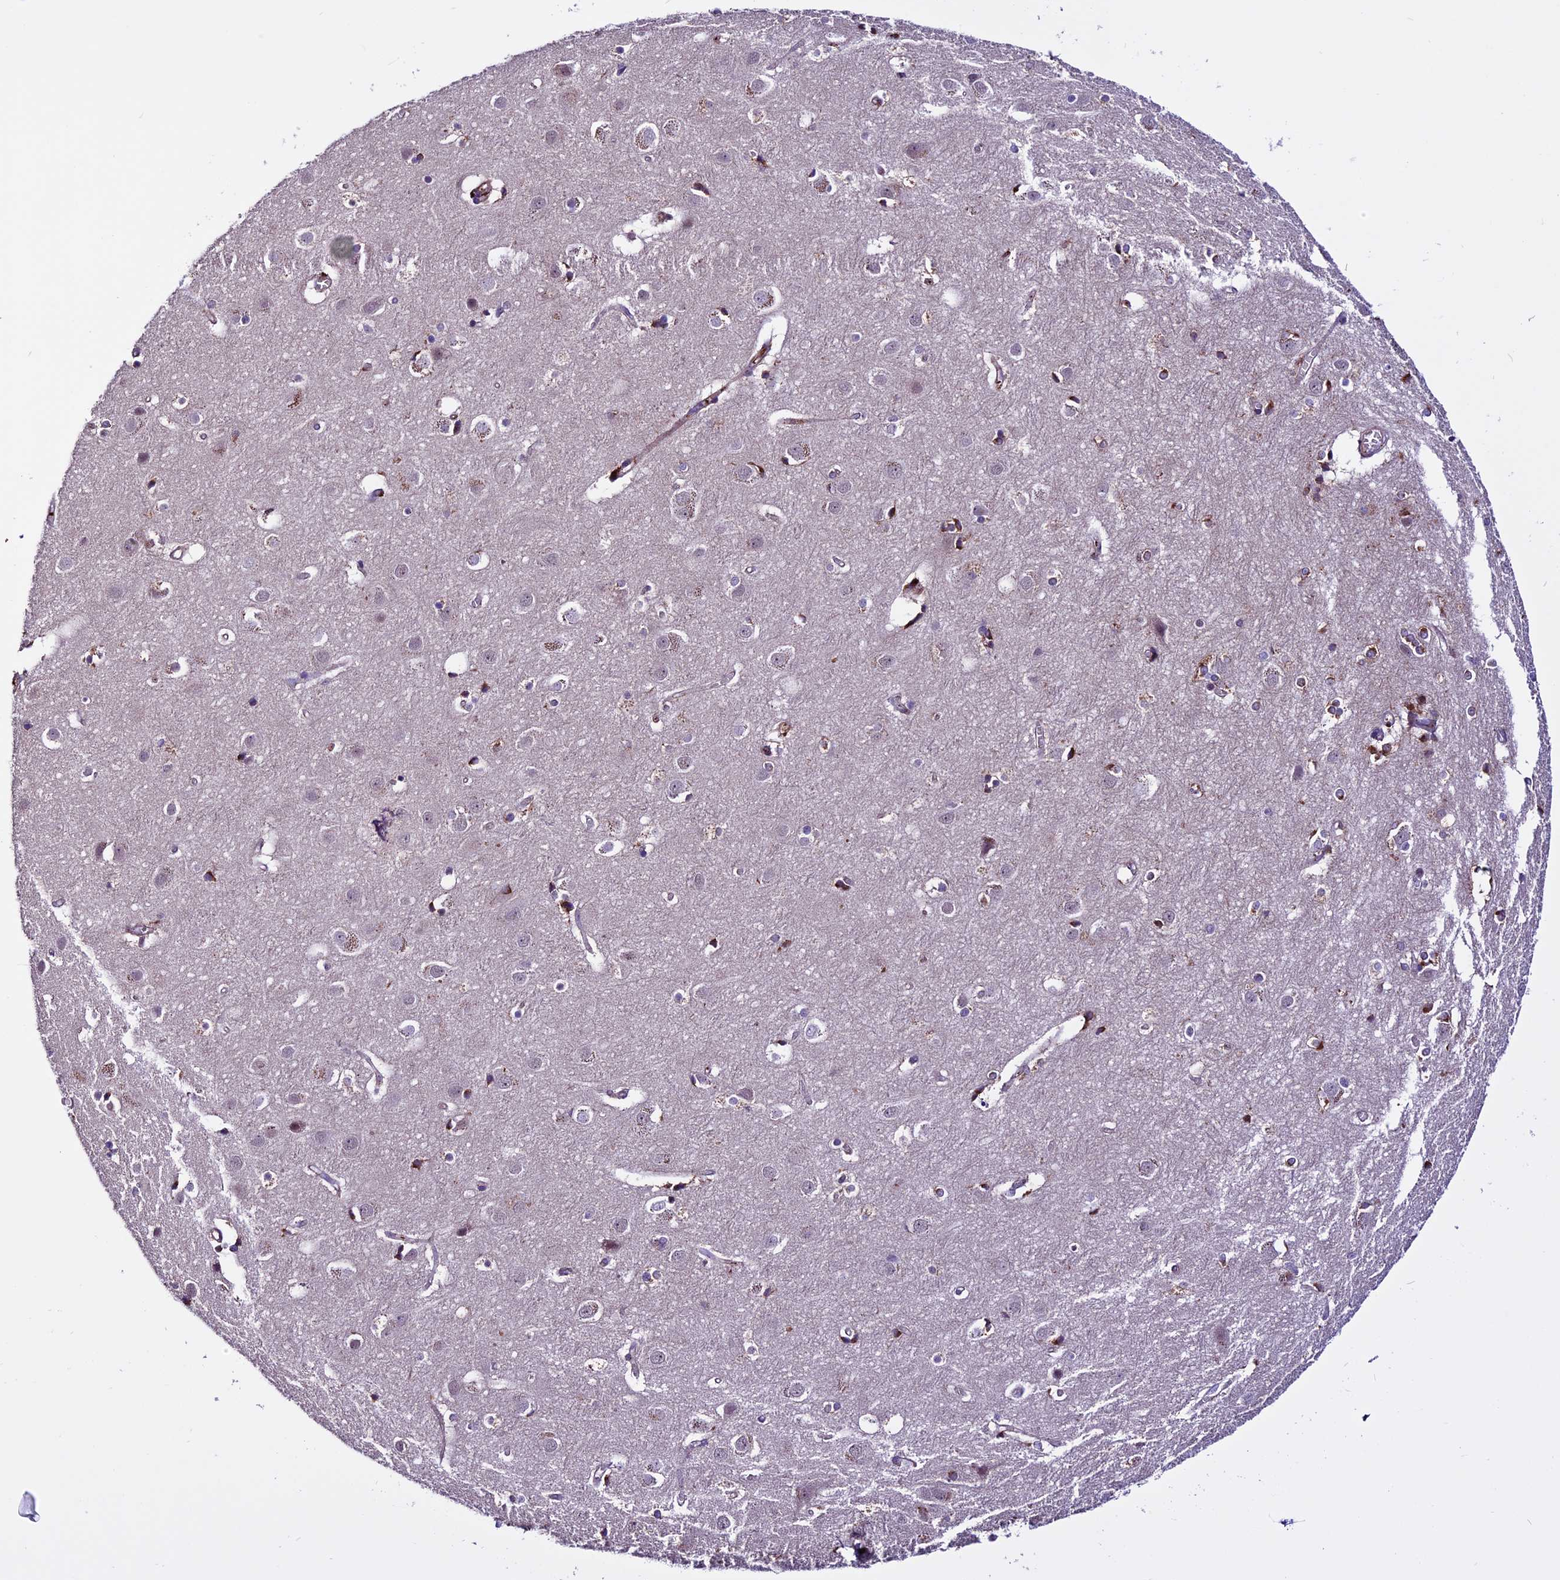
{"staining": {"intensity": "negative", "quantity": "none", "location": "none"}, "tissue": "cerebral cortex", "cell_type": "Endothelial cells", "image_type": "normal", "snomed": [{"axis": "morphology", "description": "Normal tissue, NOS"}, {"axis": "topography", "description": "Cerebral cortex"}], "caption": "DAB (3,3'-diaminobenzidine) immunohistochemical staining of unremarkable cerebral cortex reveals no significant staining in endothelial cells. (Stains: DAB (3,3'-diaminobenzidine) immunohistochemistry (IHC) with hematoxylin counter stain, Microscopy: brightfield microscopy at high magnification).", "gene": "RINL", "patient": {"sex": "male", "age": 54}}